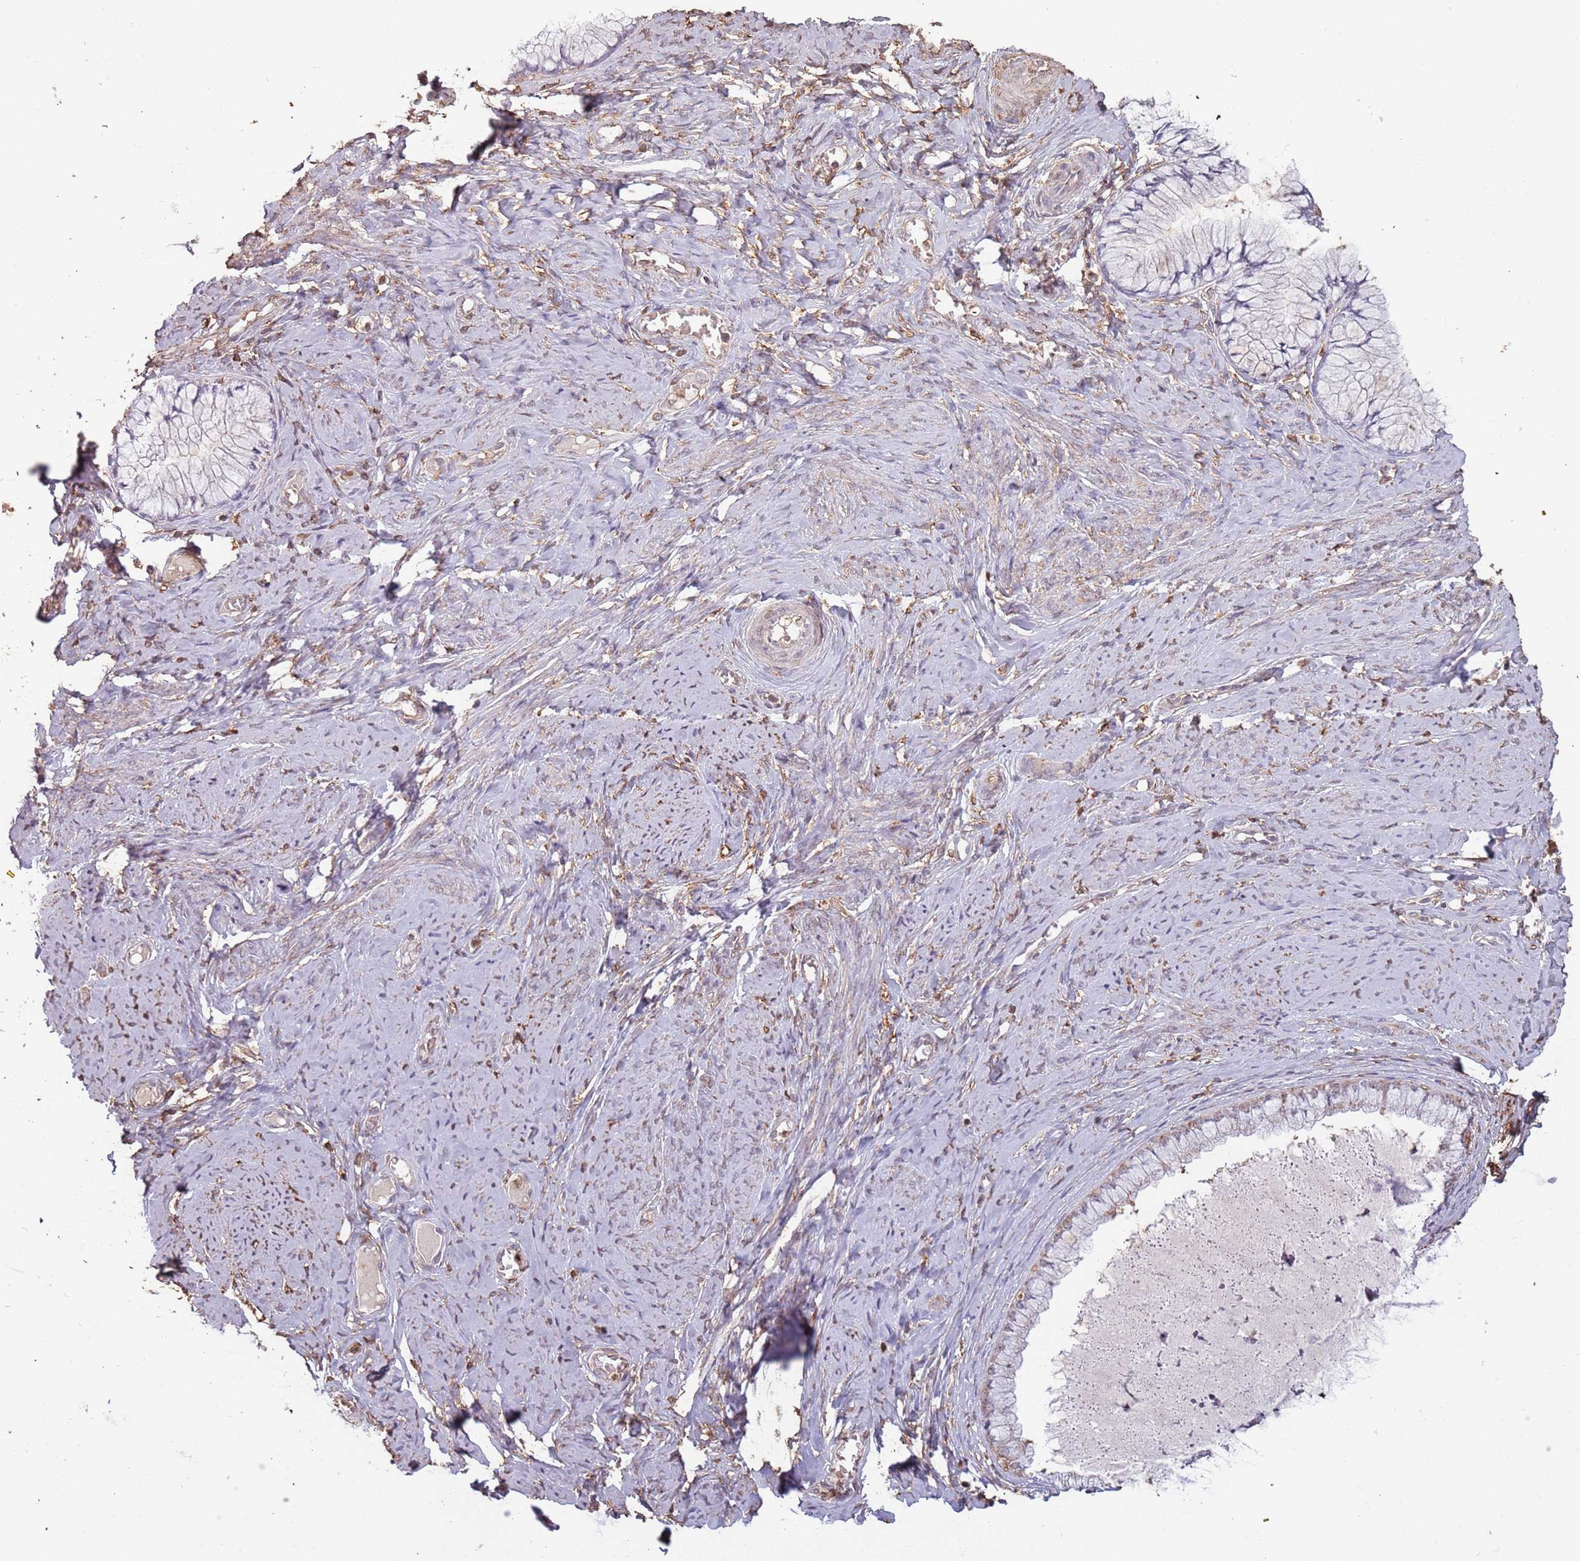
{"staining": {"intensity": "weak", "quantity": "<25%", "location": "cytoplasmic/membranous"}, "tissue": "cervix", "cell_type": "Glandular cells", "image_type": "normal", "snomed": [{"axis": "morphology", "description": "Normal tissue, NOS"}, {"axis": "topography", "description": "Cervix"}], "caption": "Glandular cells are negative for protein expression in normal human cervix.", "gene": "ATOSB", "patient": {"sex": "female", "age": 42}}